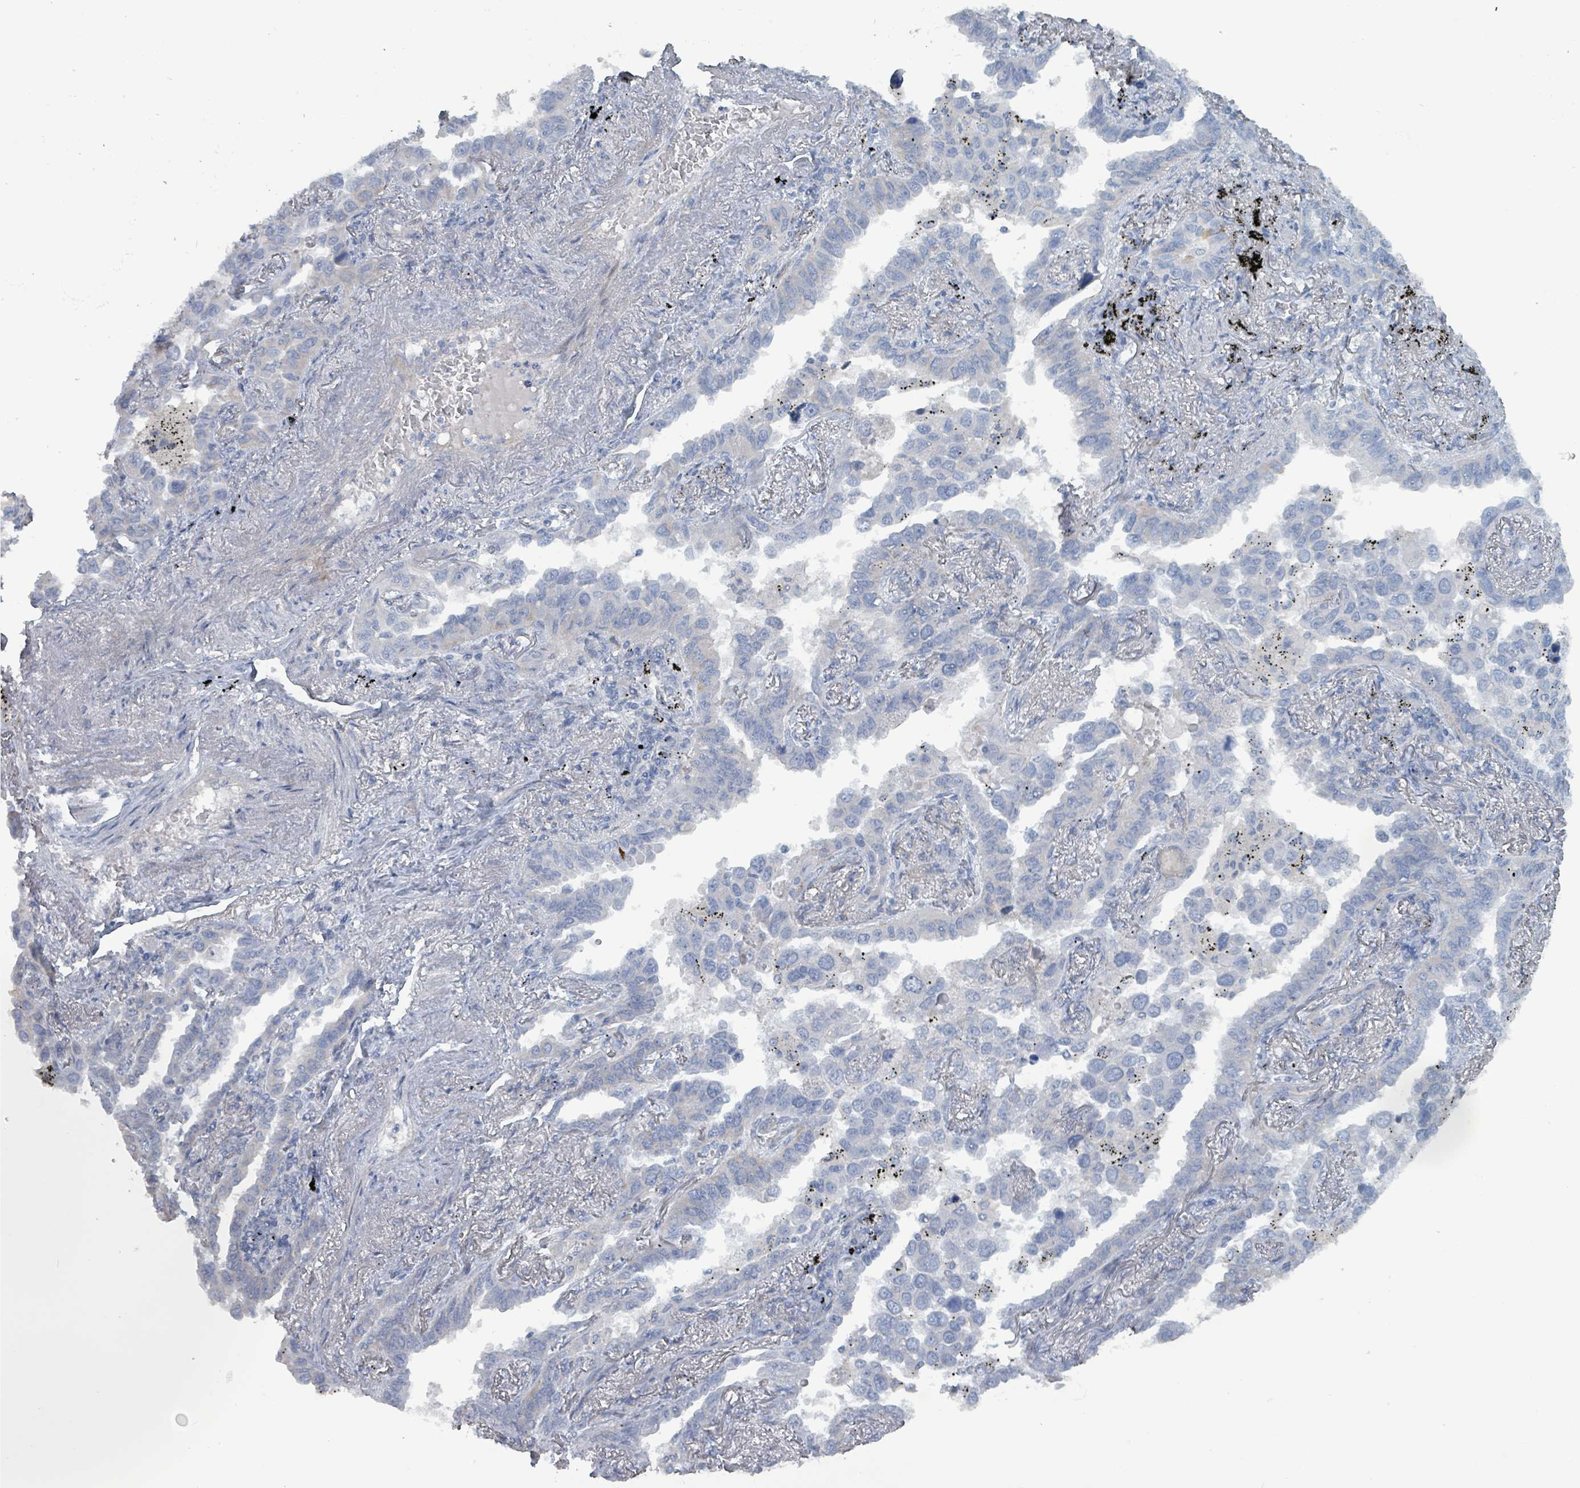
{"staining": {"intensity": "negative", "quantity": "none", "location": "none"}, "tissue": "lung cancer", "cell_type": "Tumor cells", "image_type": "cancer", "snomed": [{"axis": "morphology", "description": "Adenocarcinoma, NOS"}, {"axis": "topography", "description": "Lung"}], "caption": "IHC of lung cancer (adenocarcinoma) shows no staining in tumor cells. (Brightfield microscopy of DAB (3,3'-diaminobenzidine) IHC at high magnification).", "gene": "TAAR5", "patient": {"sex": "male", "age": 67}}